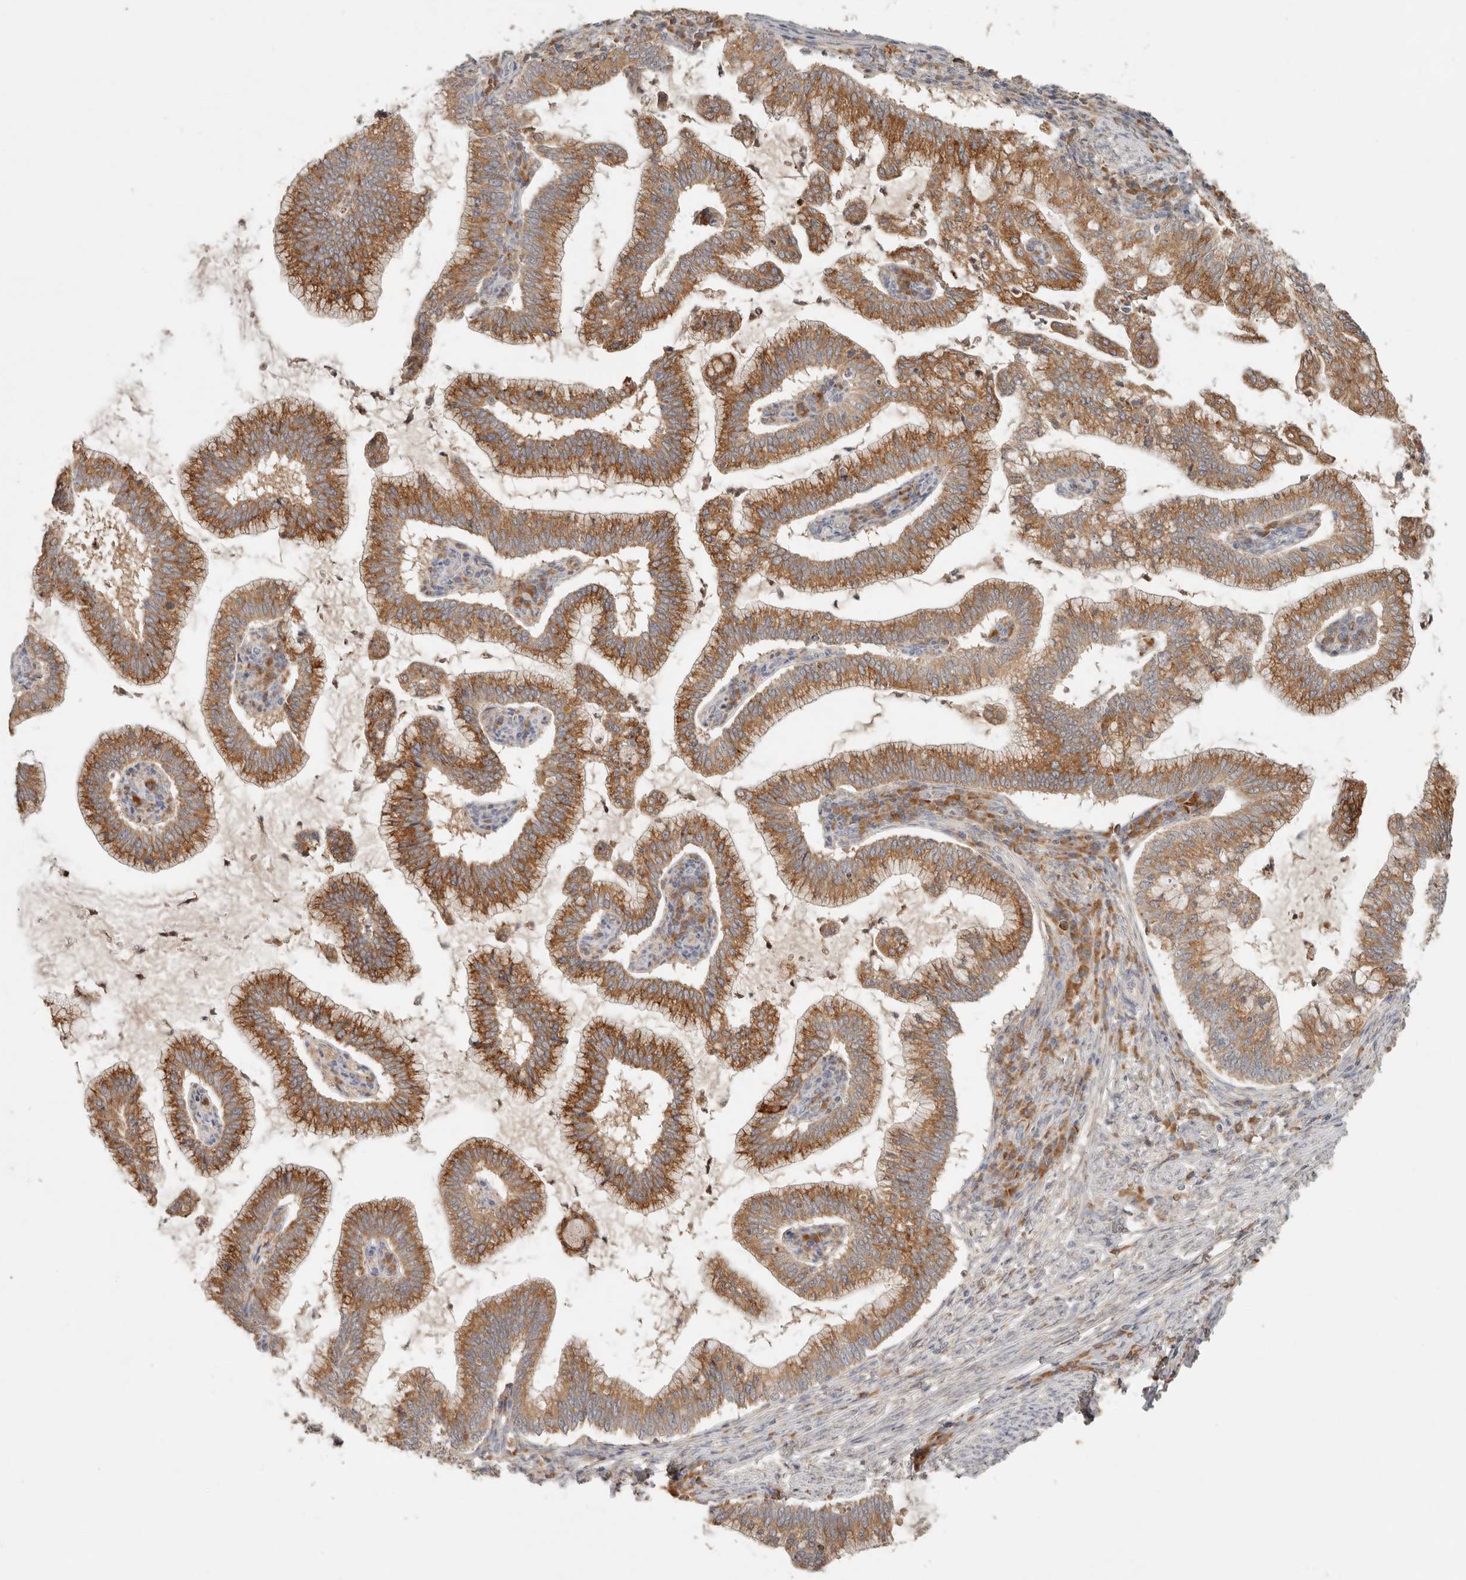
{"staining": {"intensity": "moderate", "quantity": ">75%", "location": "cytoplasmic/membranous"}, "tissue": "cervical cancer", "cell_type": "Tumor cells", "image_type": "cancer", "snomed": [{"axis": "morphology", "description": "Adenocarcinoma, NOS"}, {"axis": "topography", "description": "Cervix"}], "caption": "Immunohistochemistry (IHC) of human adenocarcinoma (cervical) exhibits medium levels of moderate cytoplasmic/membranous expression in approximately >75% of tumor cells.", "gene": "ARHGEF10L", "patient": {"sex": "female", "age": 36}}